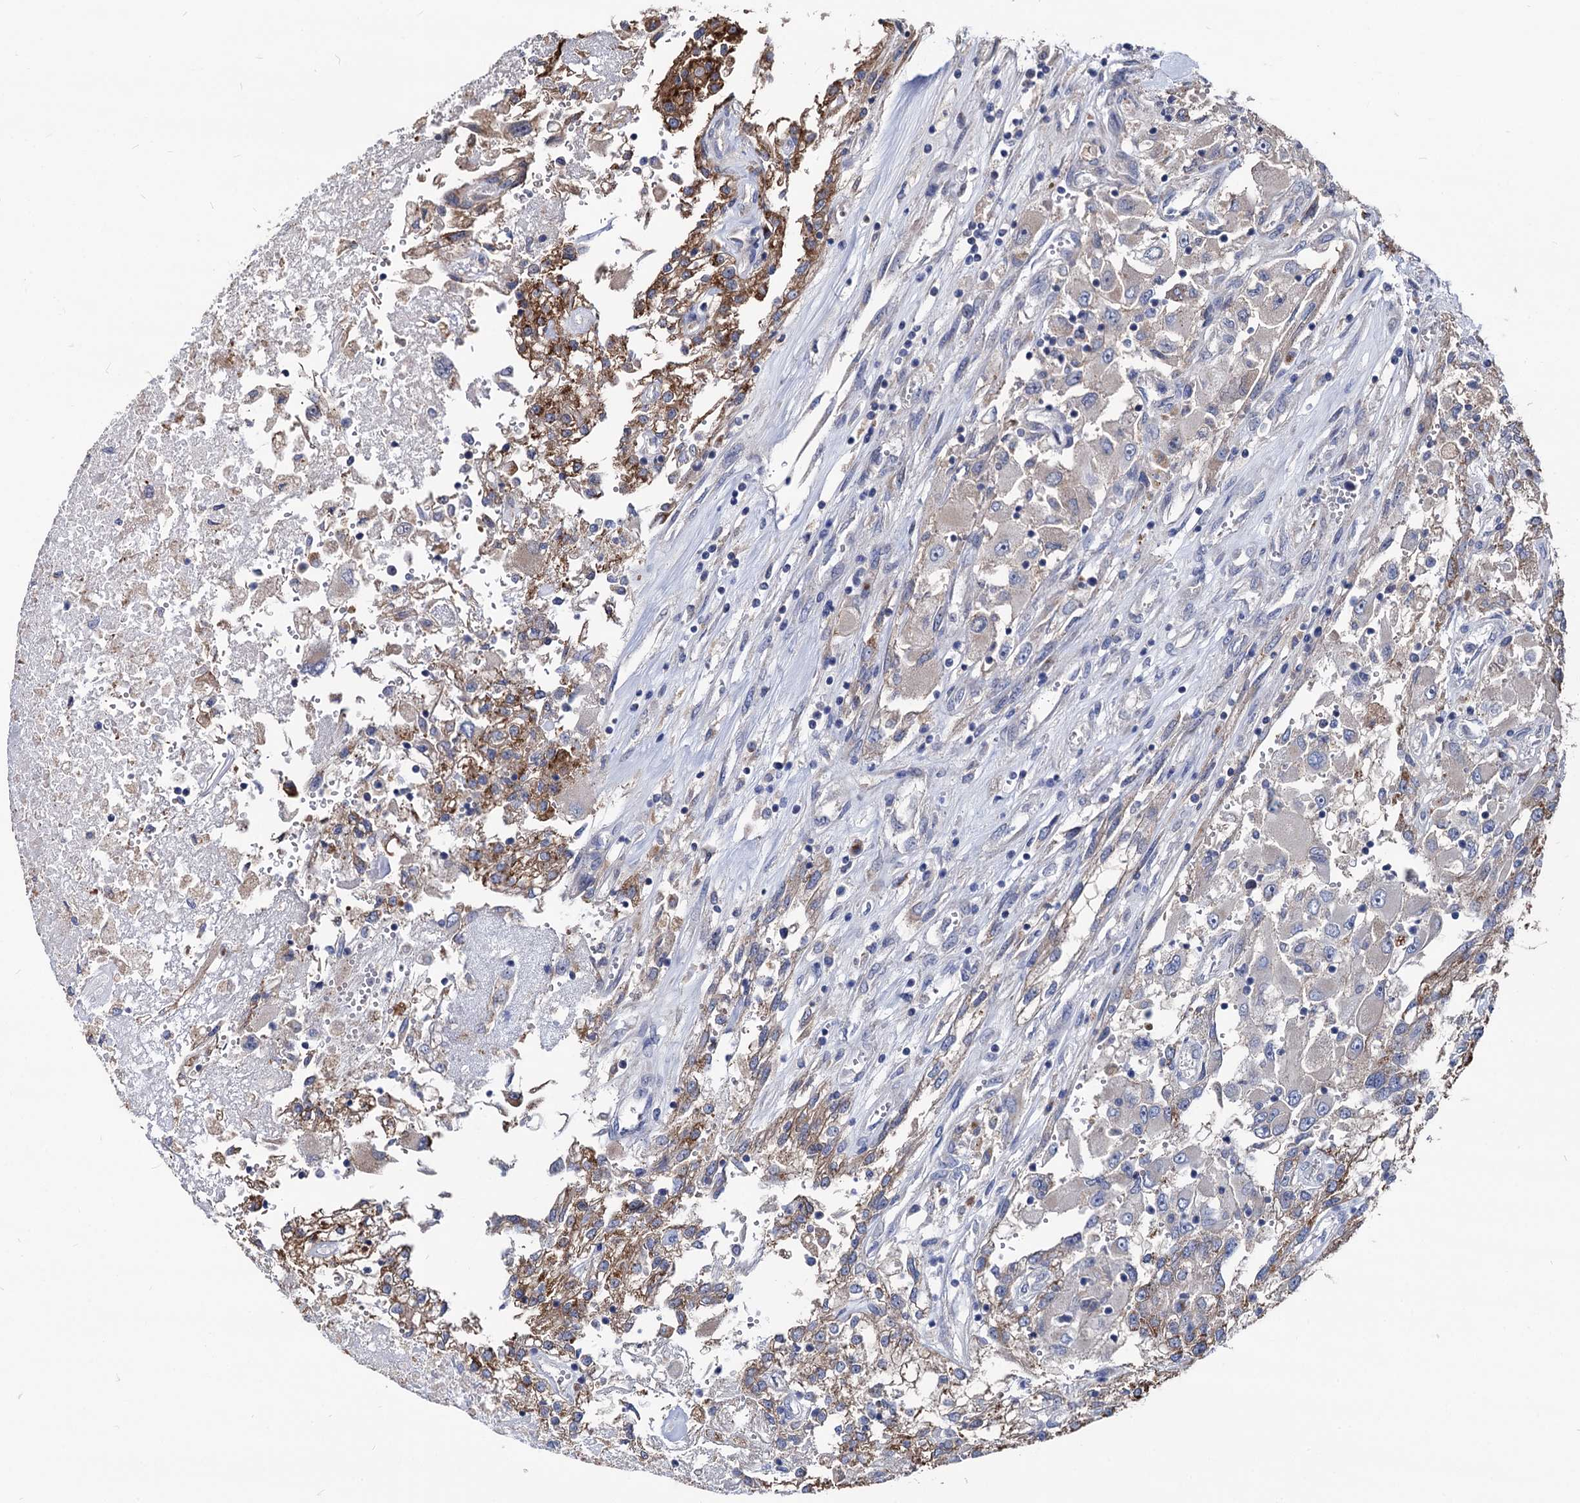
{"staining": {"intensity": "moderate", "quantity": "<25%", "location": "cytoplasmic/membranous"}, "tissue": "renal cancer", "cell_type": "Tumor cells", "image_type": "cancer", "snomed": [{"axis": "morphology", "description": "Adenocarcinoma, NOS"}, {"axis": "topography", "description": "Kidney"}], "caption": "Immunohistochemical staining of human renal cancer (adenocarcinoma) reveals low levels of moderate cytoplasmic/membranous expression in approximately <25% of tumor cells.", "gene": "SMAGP", "patient": {"sex": "female", "age": 52}}